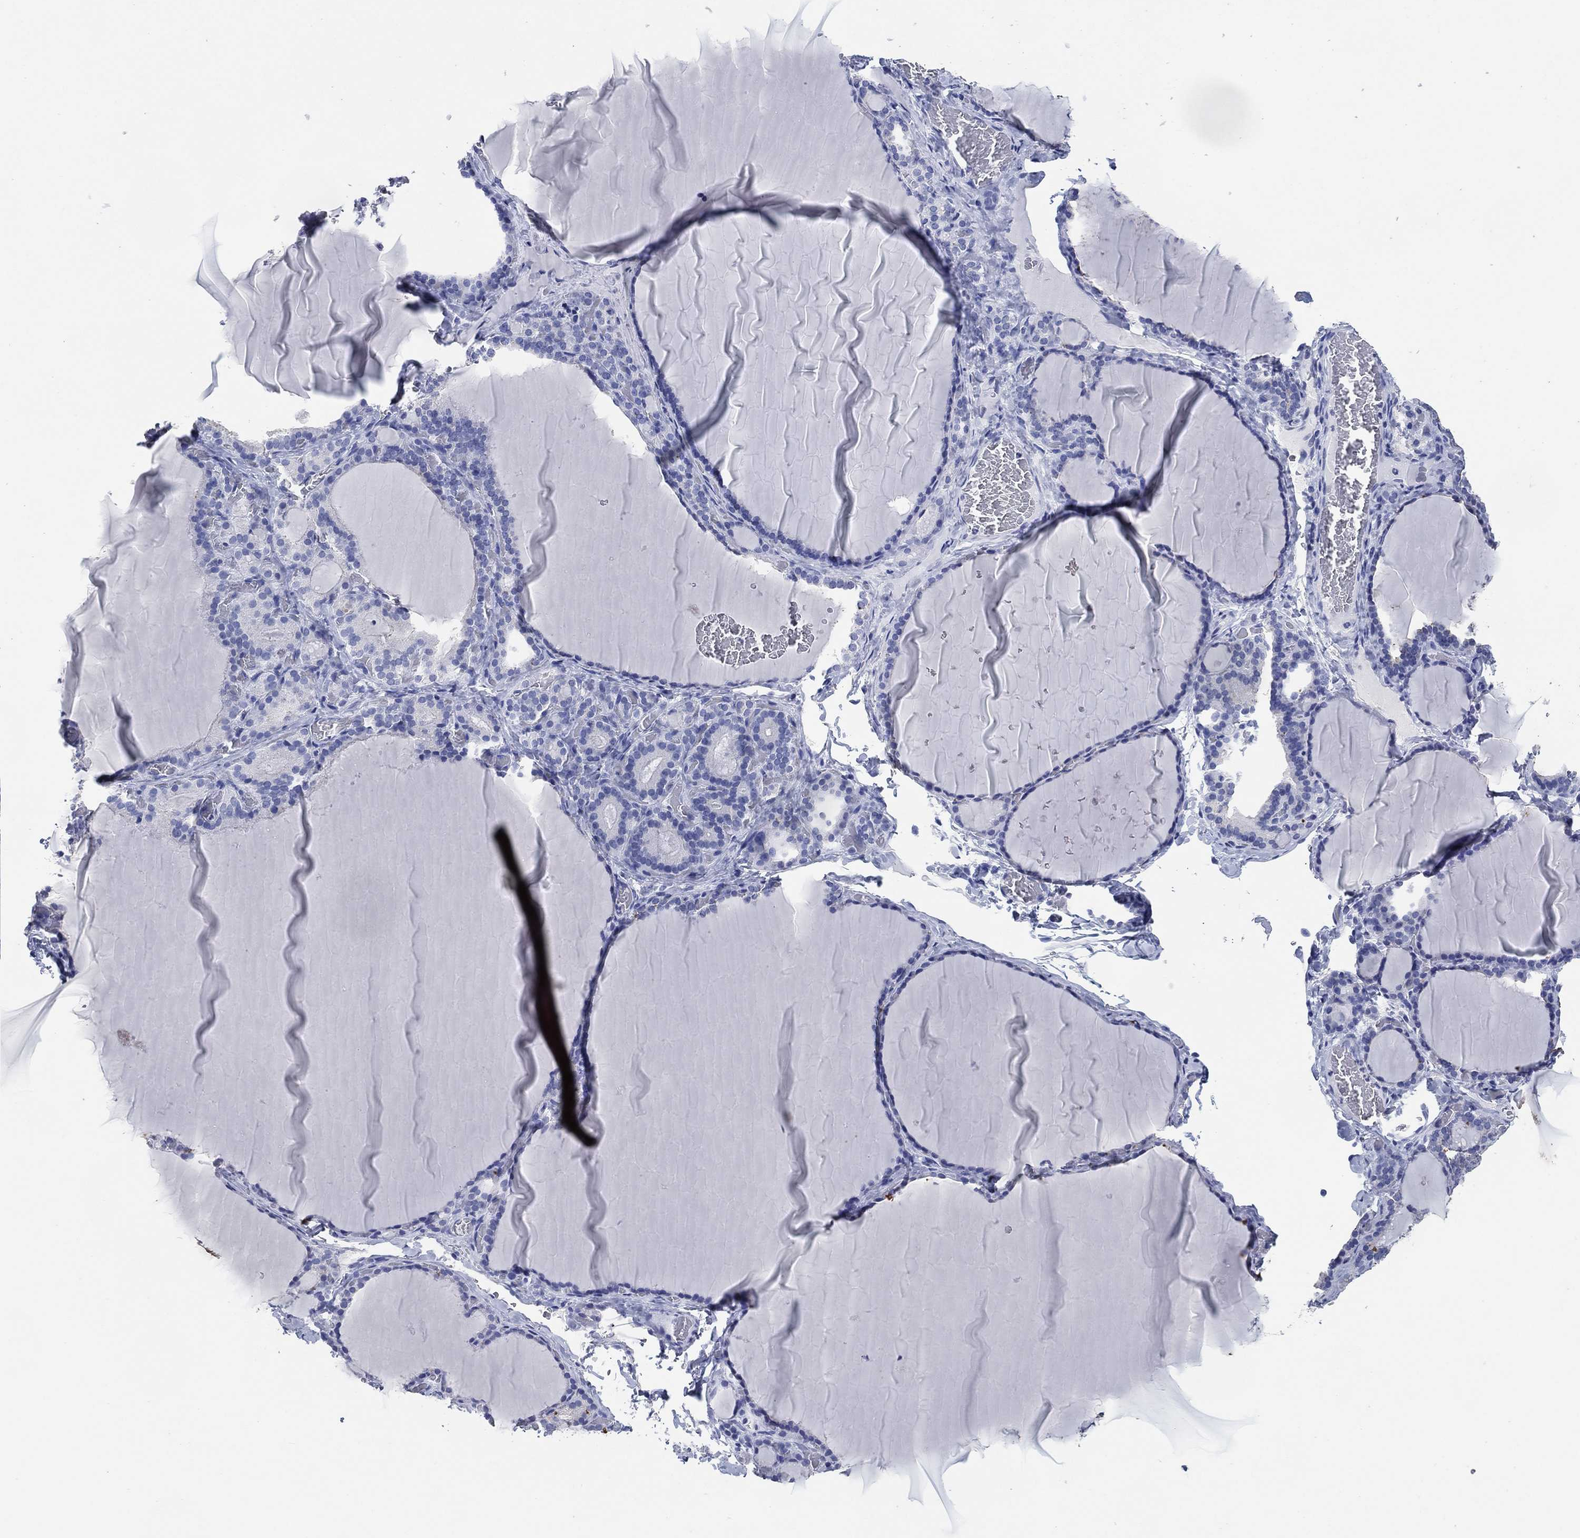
{"staining": {"intensity": "negative", "quantity": "none", "location": "none"}, "tissue": "thyroid gland", "cell_type": "Glandular cells", "image_type": "normal", "snomed": [{"axis": "morphology", "description": "Normal tissue, NOS"}, {"axis": "morphology", "description": "Hyperplasia, NOS"}, {"axis": "topography", "description": "Thyroid gland"}], "caption": "This is an IHC photomicrograph of unremarkable human thyroid gland. There is no positivity in glandular cells.", "gene": "FSCN2", "patient": {"sex": "female", "age": 27}}